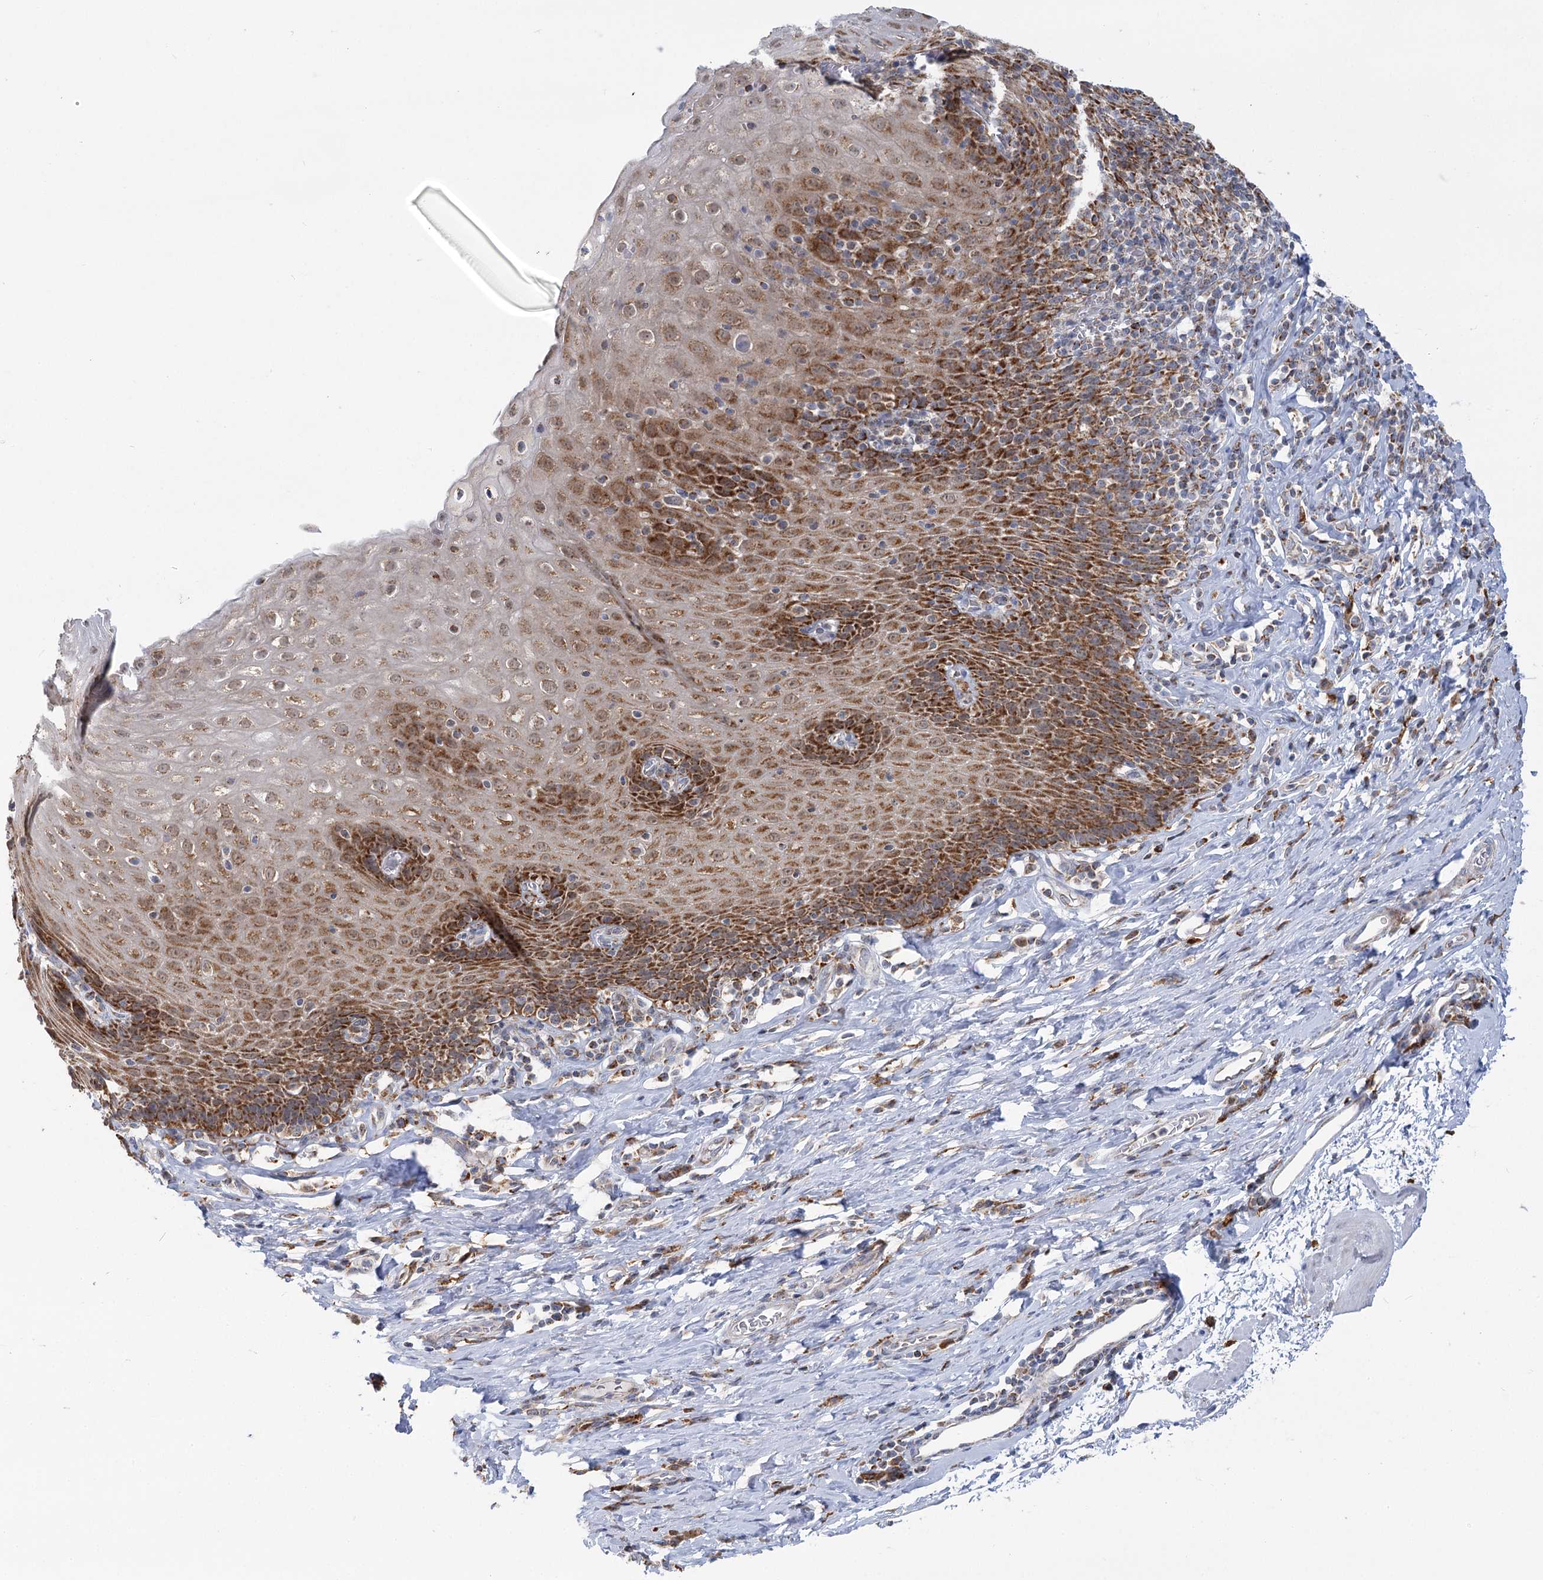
{"staining": {"intensity": "strong", "quantity": "25%-75%", "location": "cytoplasmic/membranous"}, "tissue": "esophagus", "cell_type": "Squamous epithelial cells", "image_type": "normal", "snomed": [{"axis": "morphology", "description": "Normal tissue, NOS"}, {"axis": "topography", "description": "Esophagus"}], "caption": "Immunohistochemistry (IHC) histopathology image of benign human esophagus stained for a protein (brown), which demonstrates high levels of strong cytoplasmic/membranous staining in about 25%-75% of squamous epithelial cells.", "gene": "TAS1R1", "patient": {"sex": "female", "age": 61}}